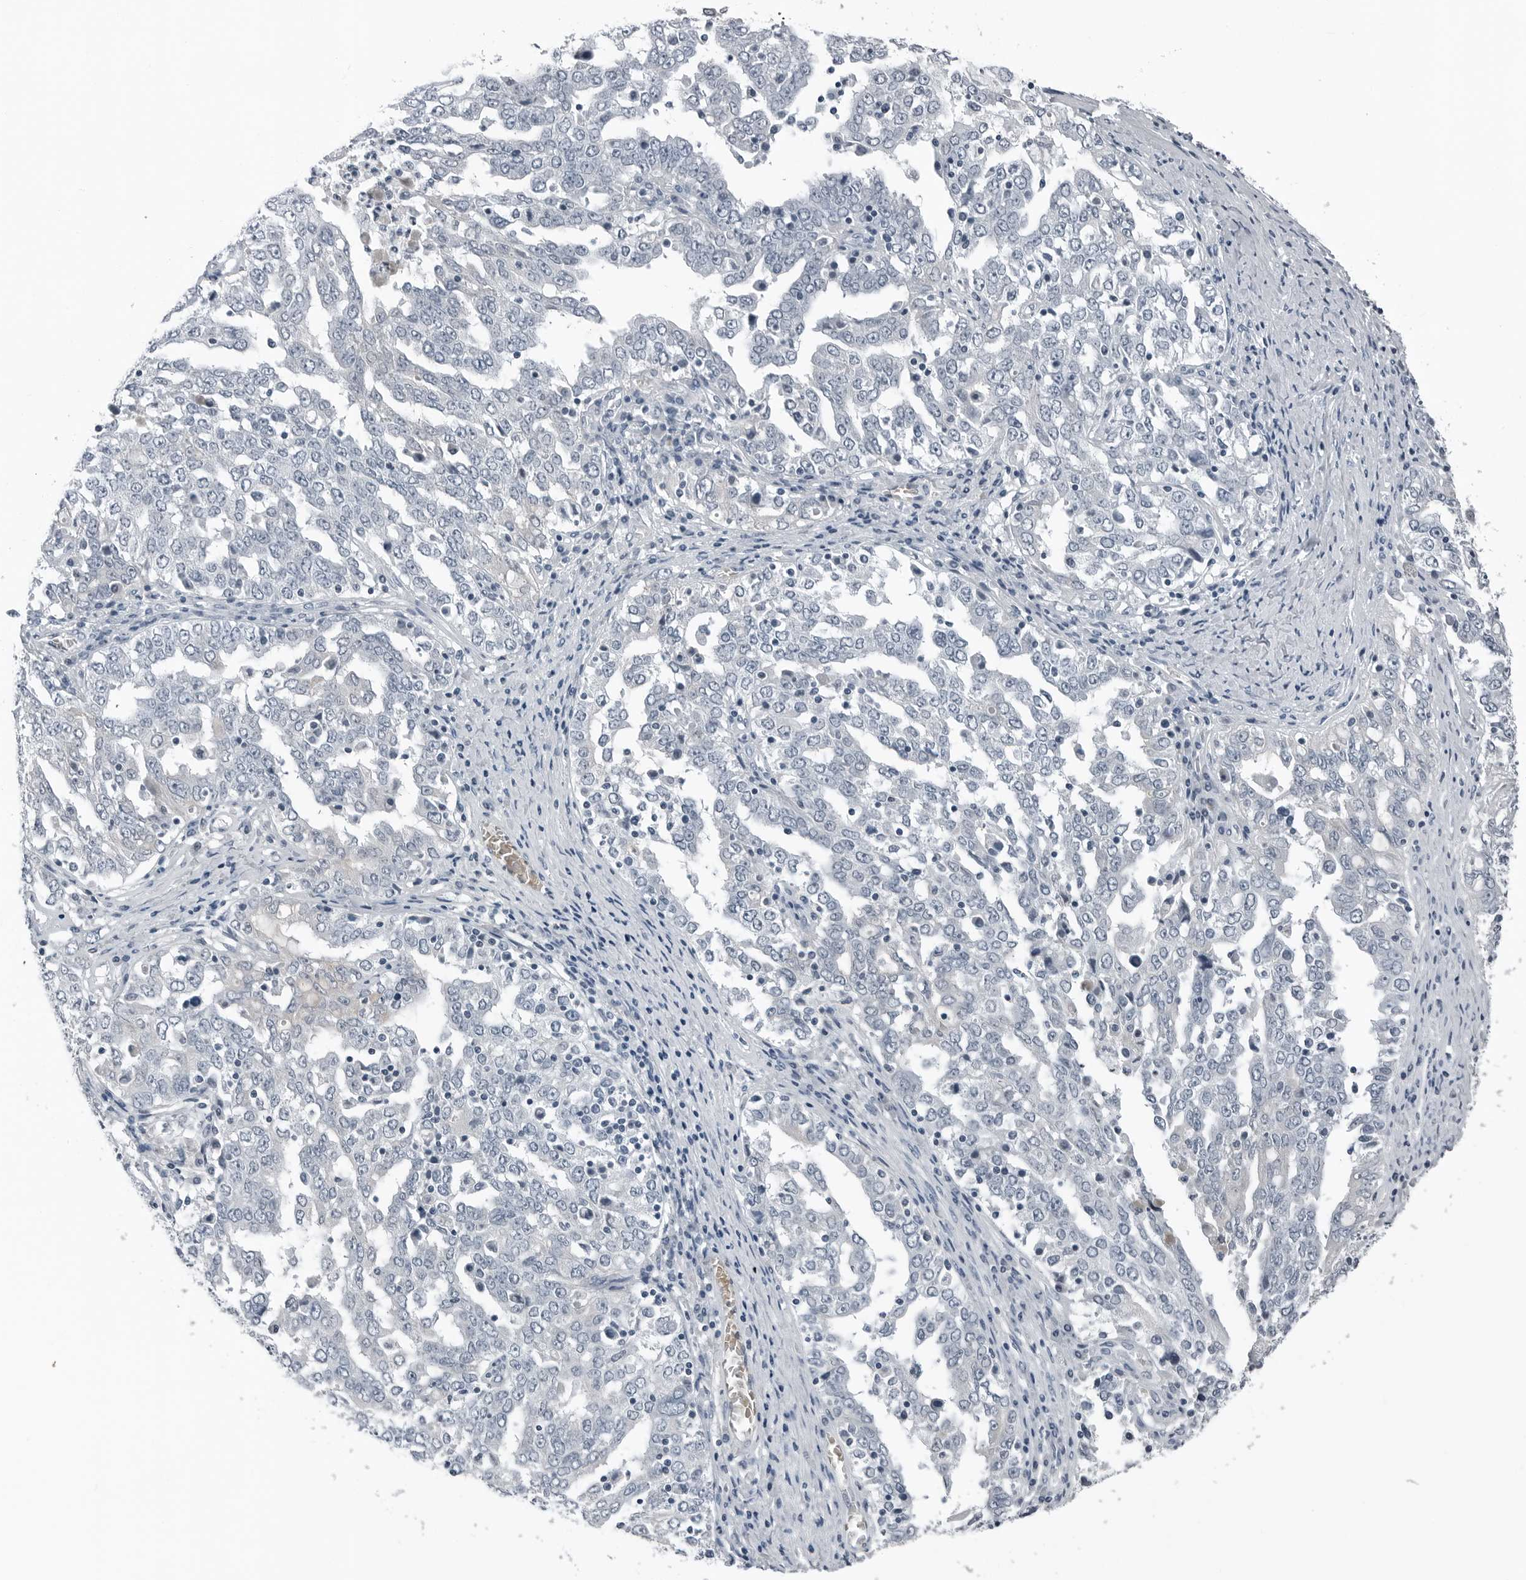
{"staining": {"intensity": "negative", "quantity": "none", "location": "none"}, "tissue": "ovarian cancer", "cell_type": "Tumor cells", "image_type": "cancer", "snomed": [{"axis": "morphology", "description": "Carcinoma, endometroid"}, {"axis": "topography", "description": "Ovary"}], "caption": "An immunohistochemistry histopathology image of ovarian endometroid carcinoma is shown. There is no staining in tumor cells of ovarian endometroid carcinoma. (DAB (3,3'-diaminobenzidine) immunohistochemistry visualized using brightfield microscopy, high magnification).", "gene": "SPINK1", "patient": {"sex": "female", "age": 62}}